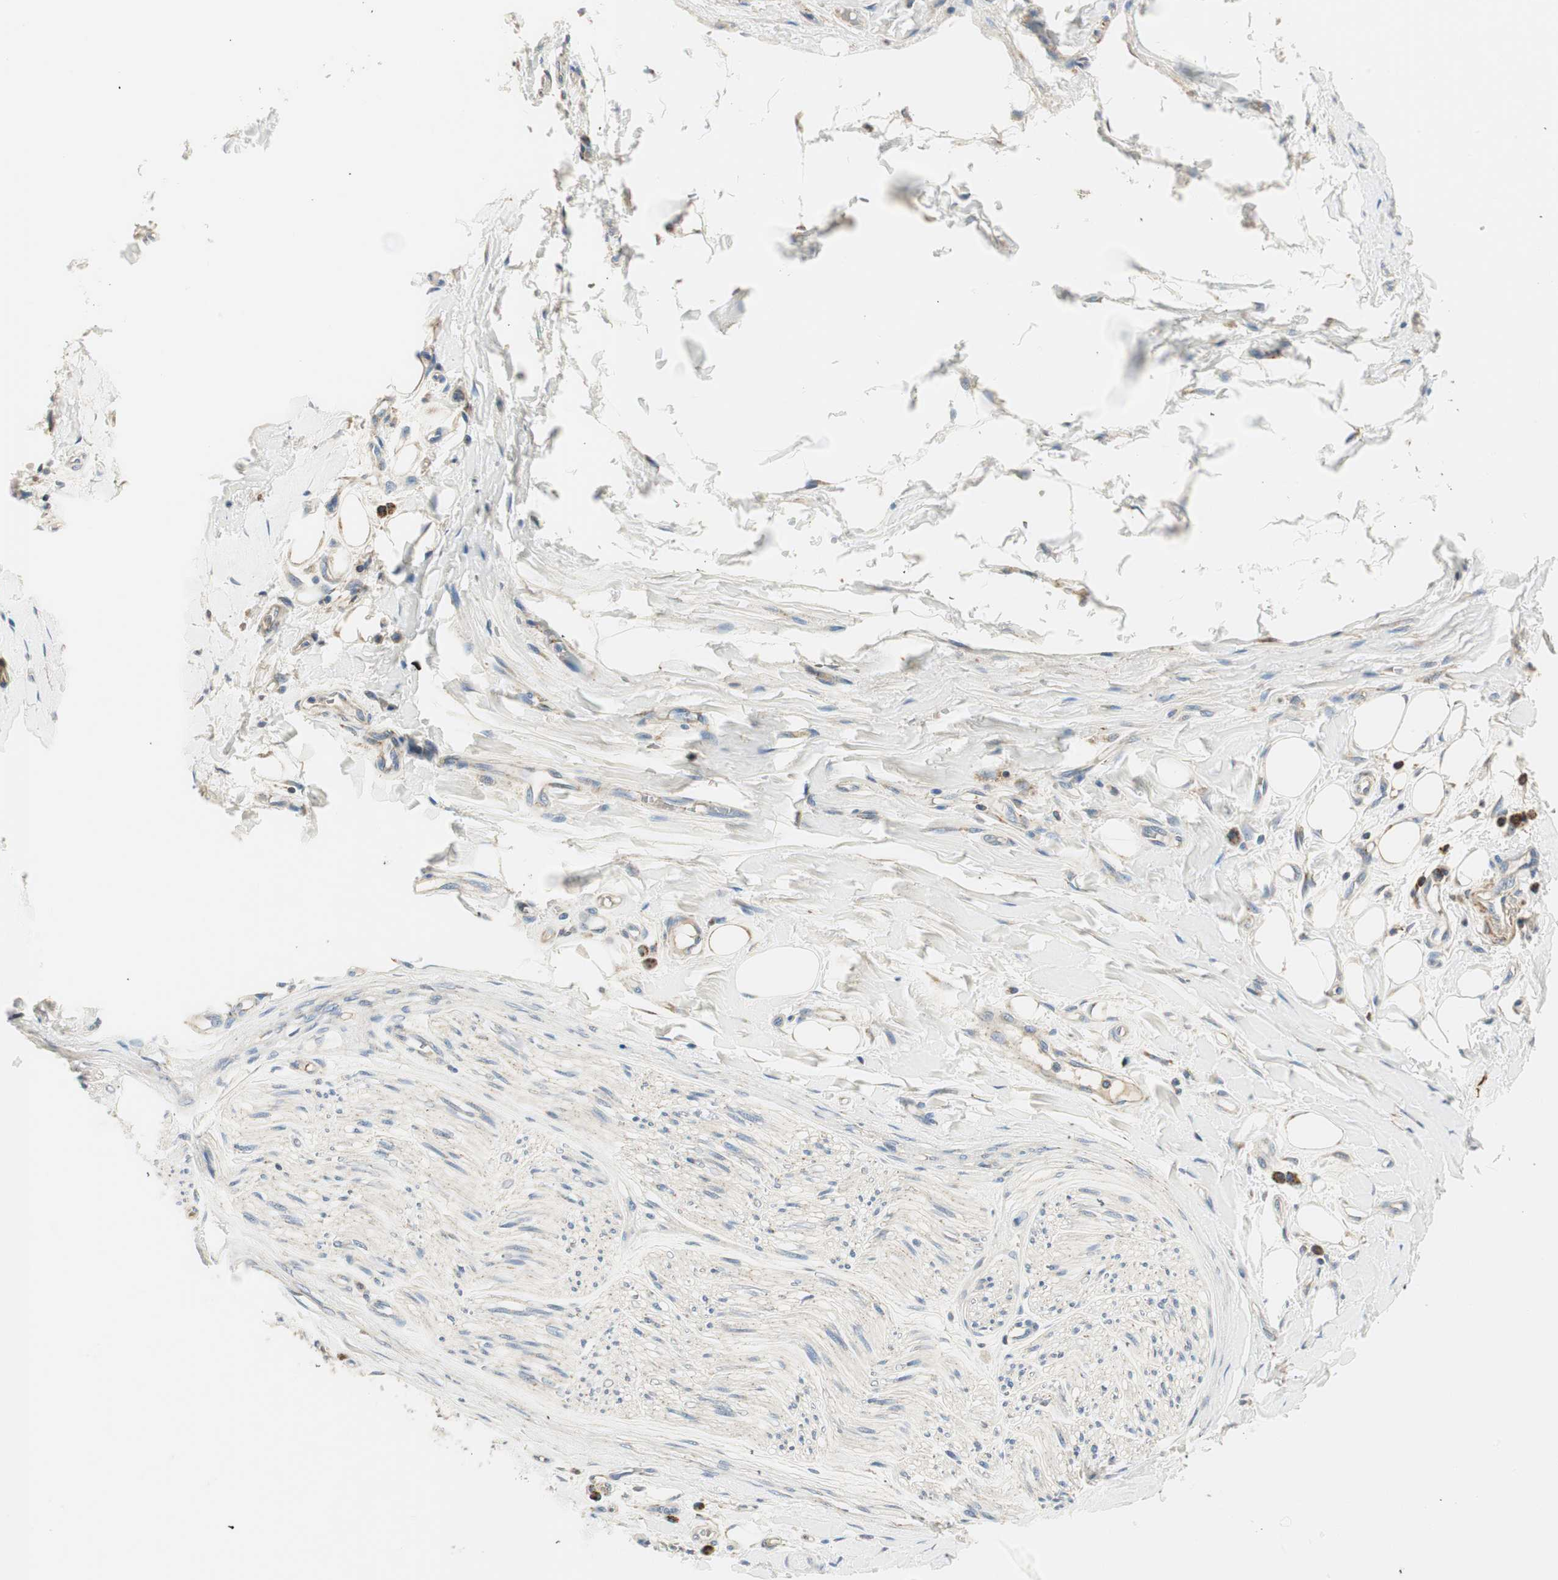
{"staining": {"intensity": "weak", "quantity": ">75%", "location": "cytoplasmic/membranous"}, "tissue": "adipose tissue", "cell_type": "Adipocytes", "image_type": "normal", "snomed": [{"axis": "morphology", "description": "Normal tissue, NOS"}, {"axis": "morphology", "description": "Adenocarcinoma, NOS"}, {"axis": "topography", "description": "Esophagus"}], "caption": "High-power microscopy captured an IHC photomicrograph of normal adipose tissue, revealing weak cytoplasmic/membranous positivity in about >75% of adipocytes.", "gene": "RORB", "patient": {"sex": "male", "age": 62}}